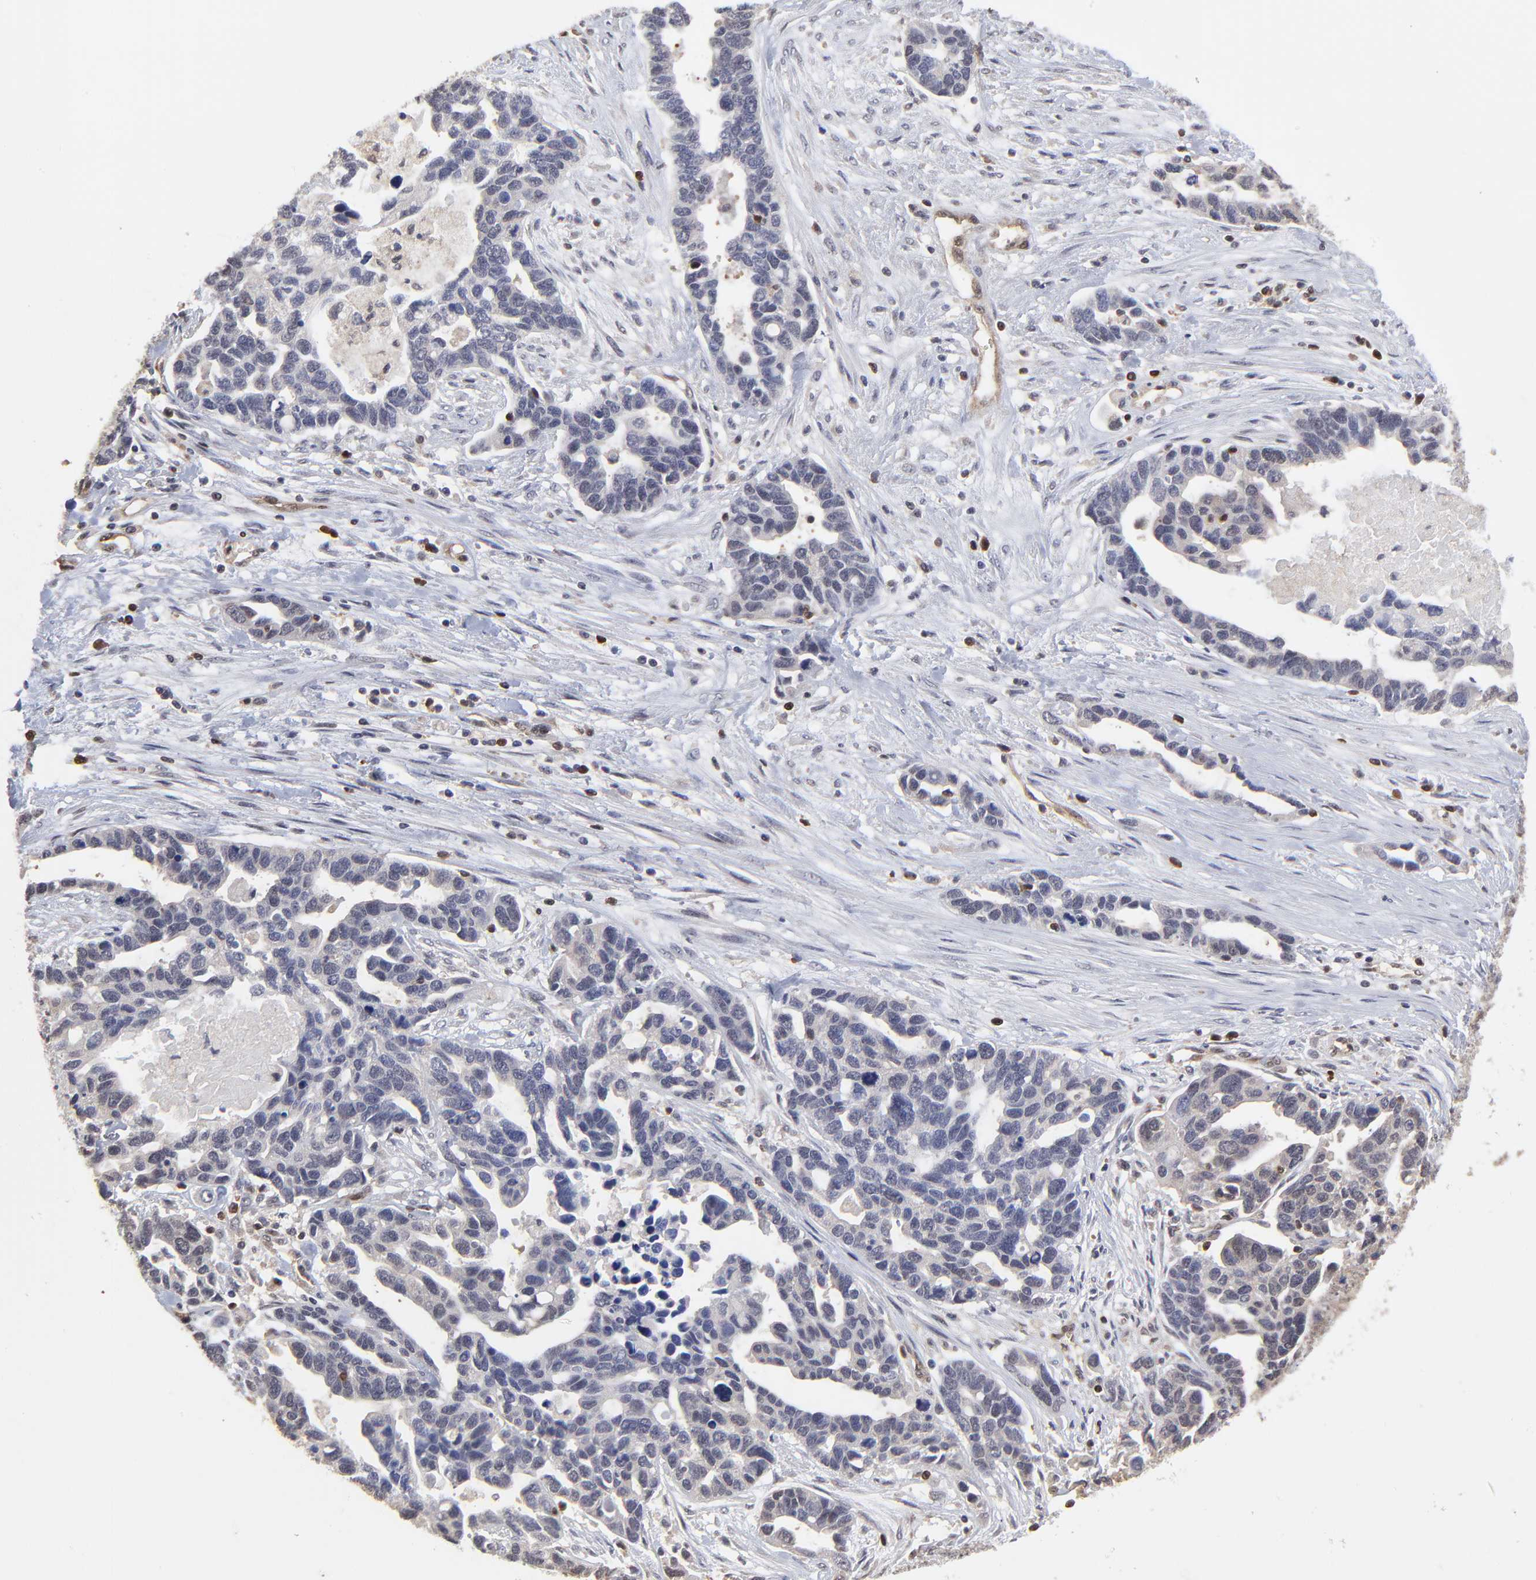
{"staining": {"intensity": "negative", "quantity": "none", "location": "none"}, "tissue": "ovarian cancer", "cell_type": "Tumor cells", "image_type": "cancer", "snomed": [{"axis": "morphology", "description": "Cystadenocarcinoma, serous, NOS"}, {"axis": "topography", "description": "Ovary"}], "caption": "The photomicrograph exhibits no staining of tumor cells in serous cystadenocarcinoma (ovarian).", "gene": "CASP3", "patient": {"sex": "female", "age": 54}}